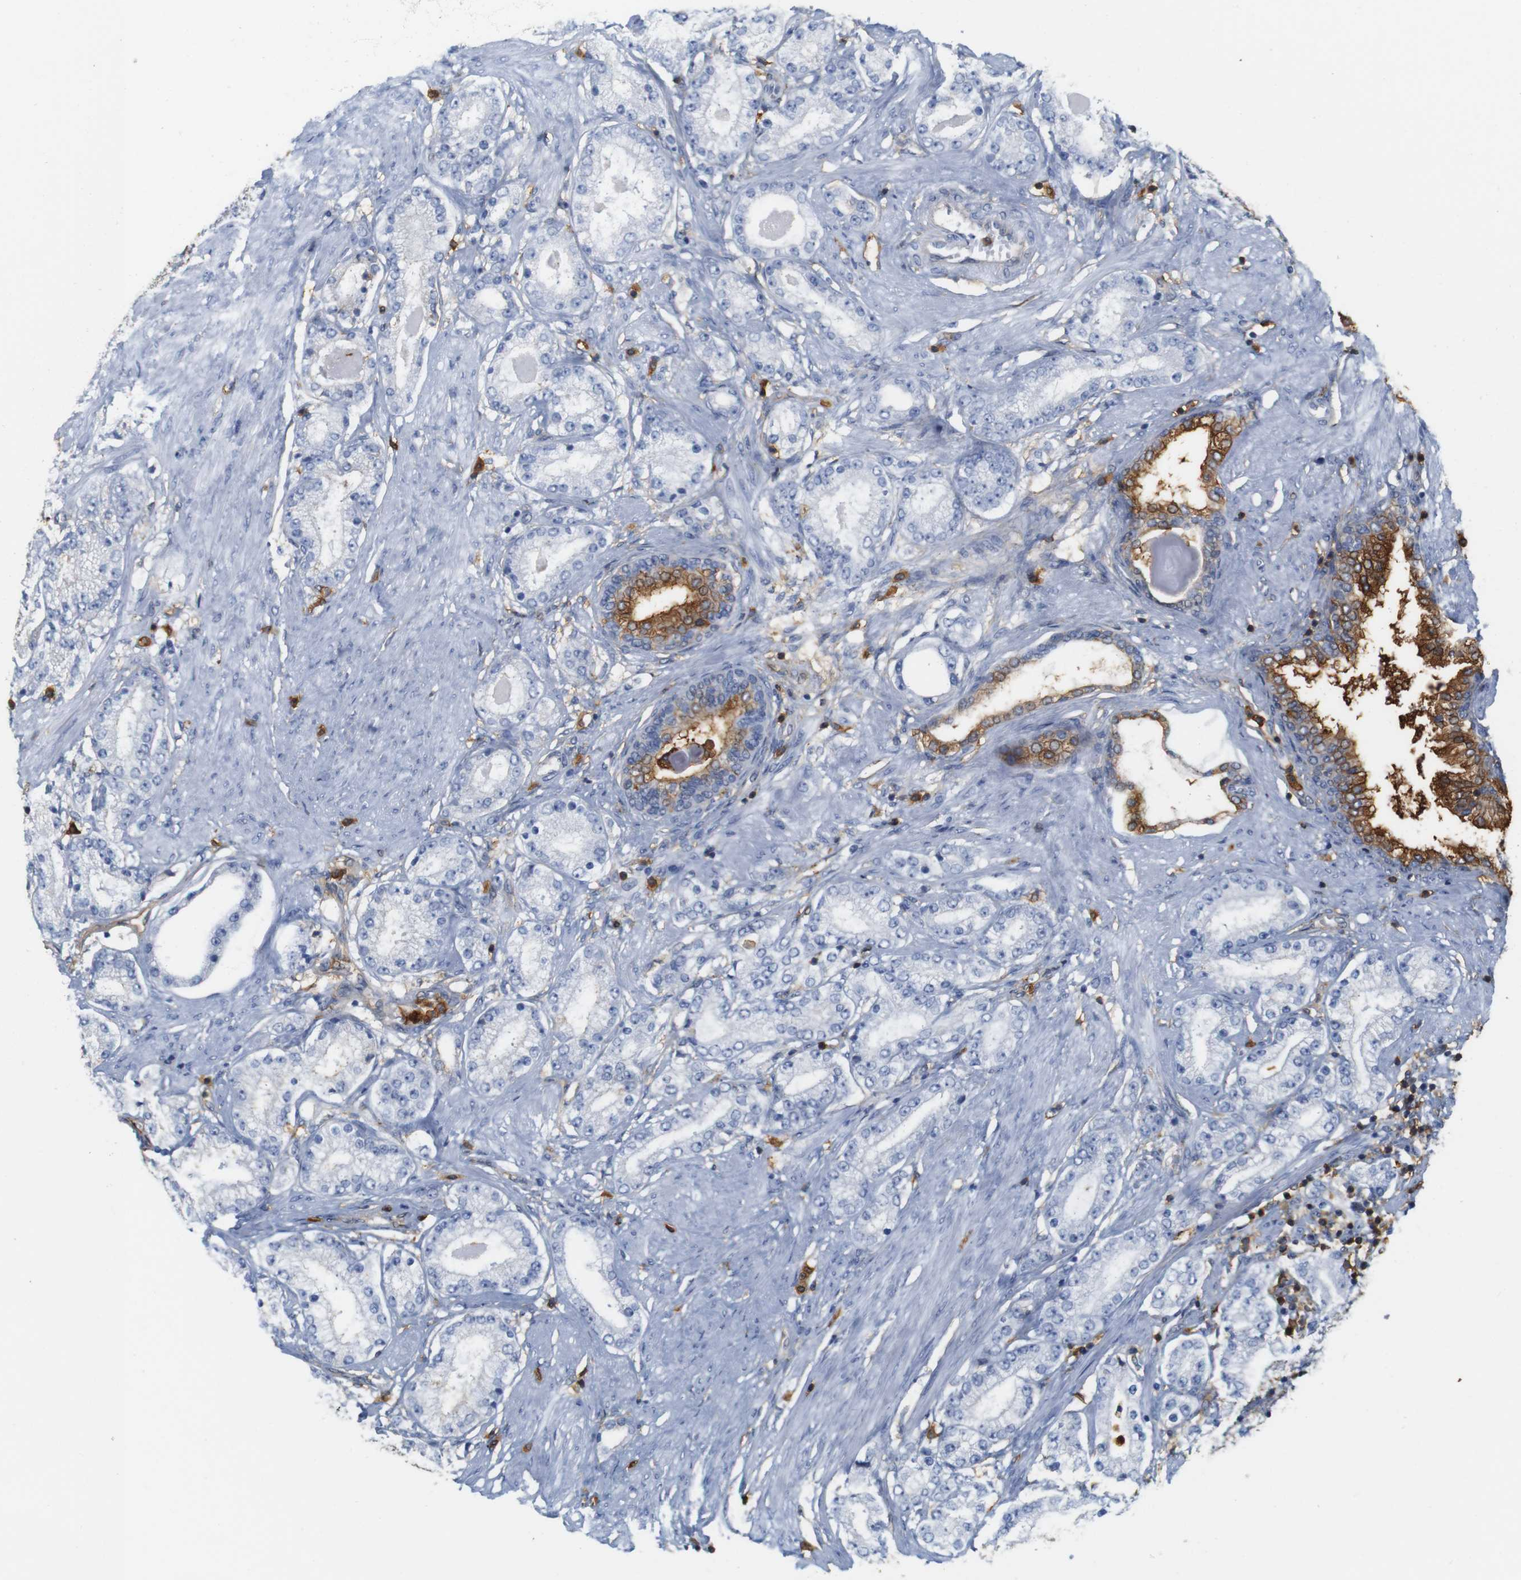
{"staining": {"intensity": "moderate", "quantity": "<25%", "location": "cytoplasmic/membranous"}, "tissue": "prostate cancer", "cell_type": "Tumor cells", "image_type": "cancer", "snomed": [{"axis": "morphology", "description": "Adenocarcinoma, Low grade"}, {"axis": "topography", "description": "Prostate"}], "caption": "An immunohistochemistry histopathology image of neoplastic tissue is shown. Protein staining in brown highlights moderate cytoplasmic/membranous positivity in low-grade adenocarcinoma (prostate) within tumor cells.", "gene": "ANXA1", "patient": {"sex": "male", "age": 63}}